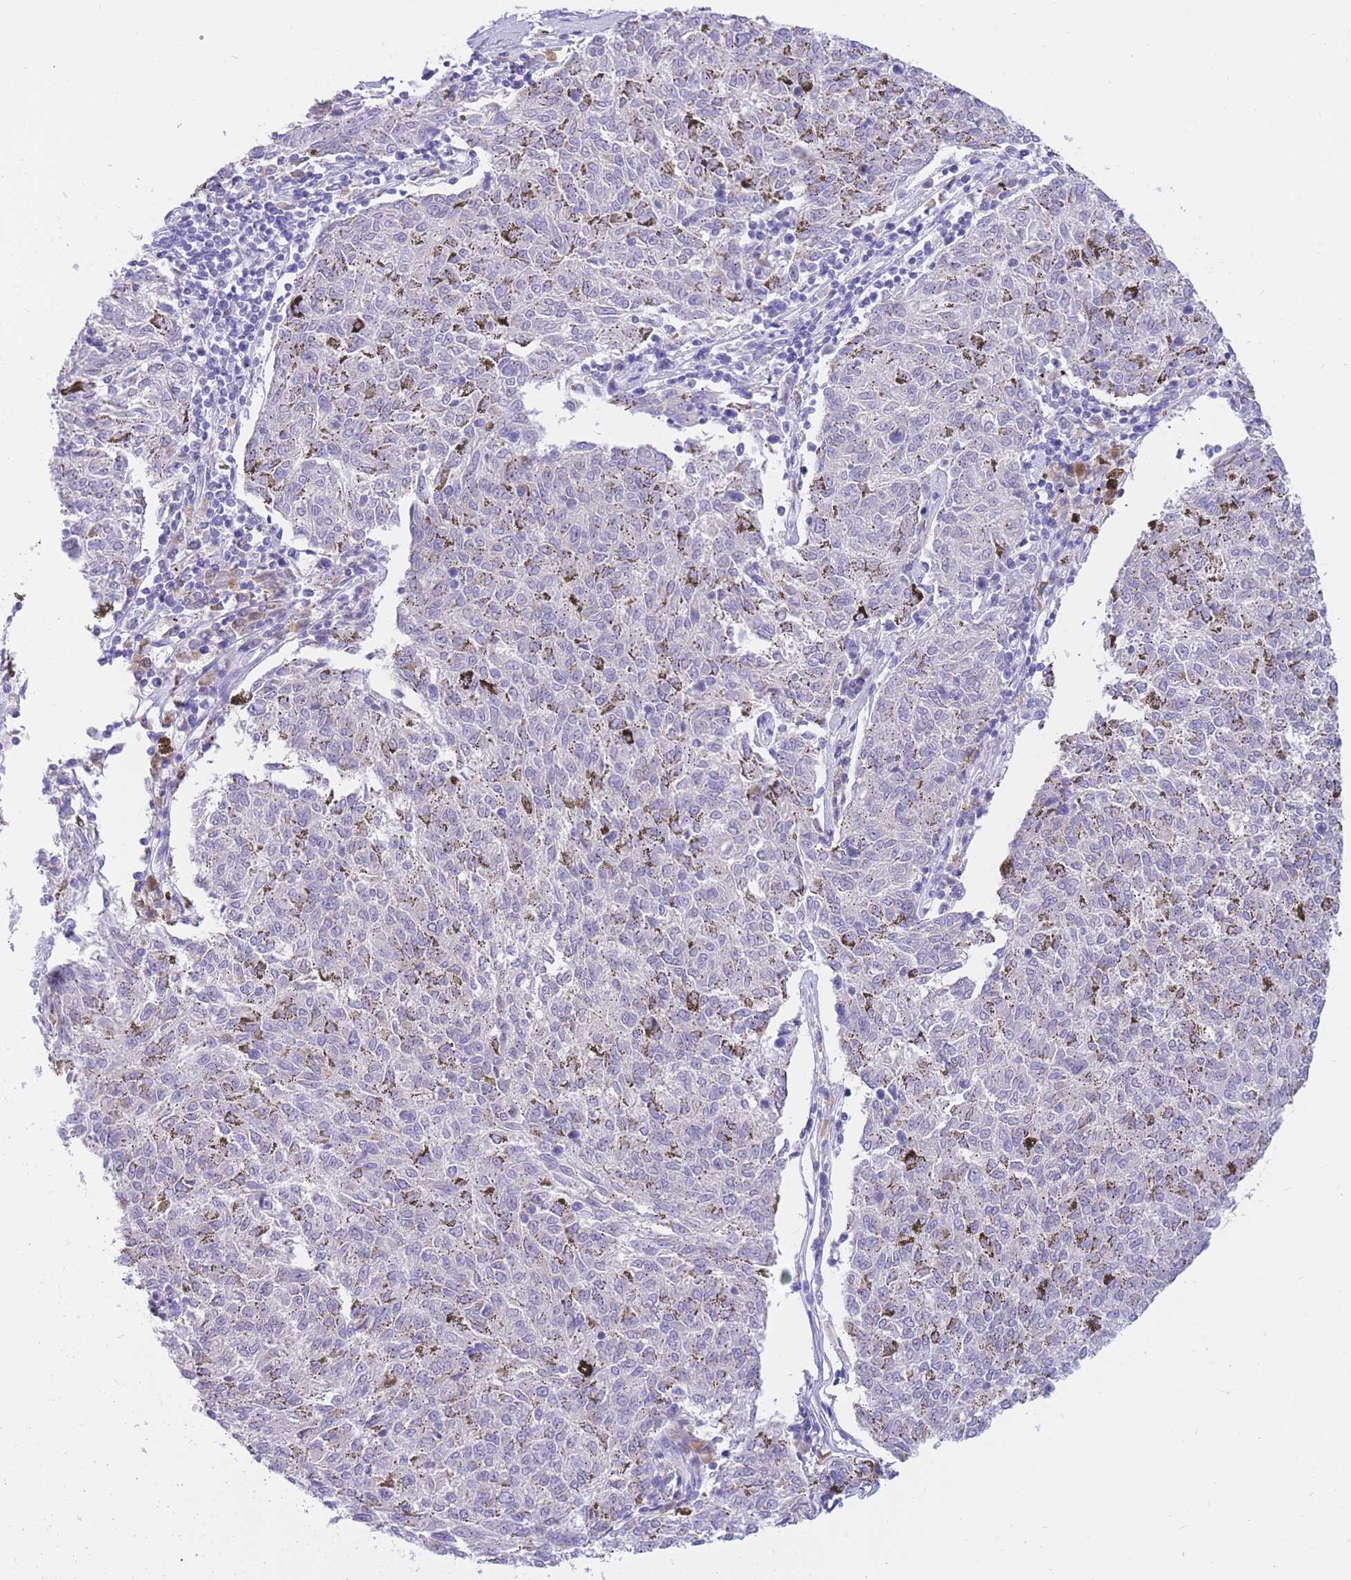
{"staining": {"intensity": "negative", "quantity": "none", "location": "none"}, "tissue": "melanoma", "cell_type": "Tumor cells", "image_type": "cancer", "snomed": [{"axis": "morphology", "description": "Malignant melanoma, NOS"}, {"axis": "topography", "description": "Skin"}], "caption": "High power microscopy image of an IHC photomicrograph of melanoma, revealing no significant staining in tumor cells.", "gene": "SSUH2", "patient": {"sex": "female", "age": 72}}